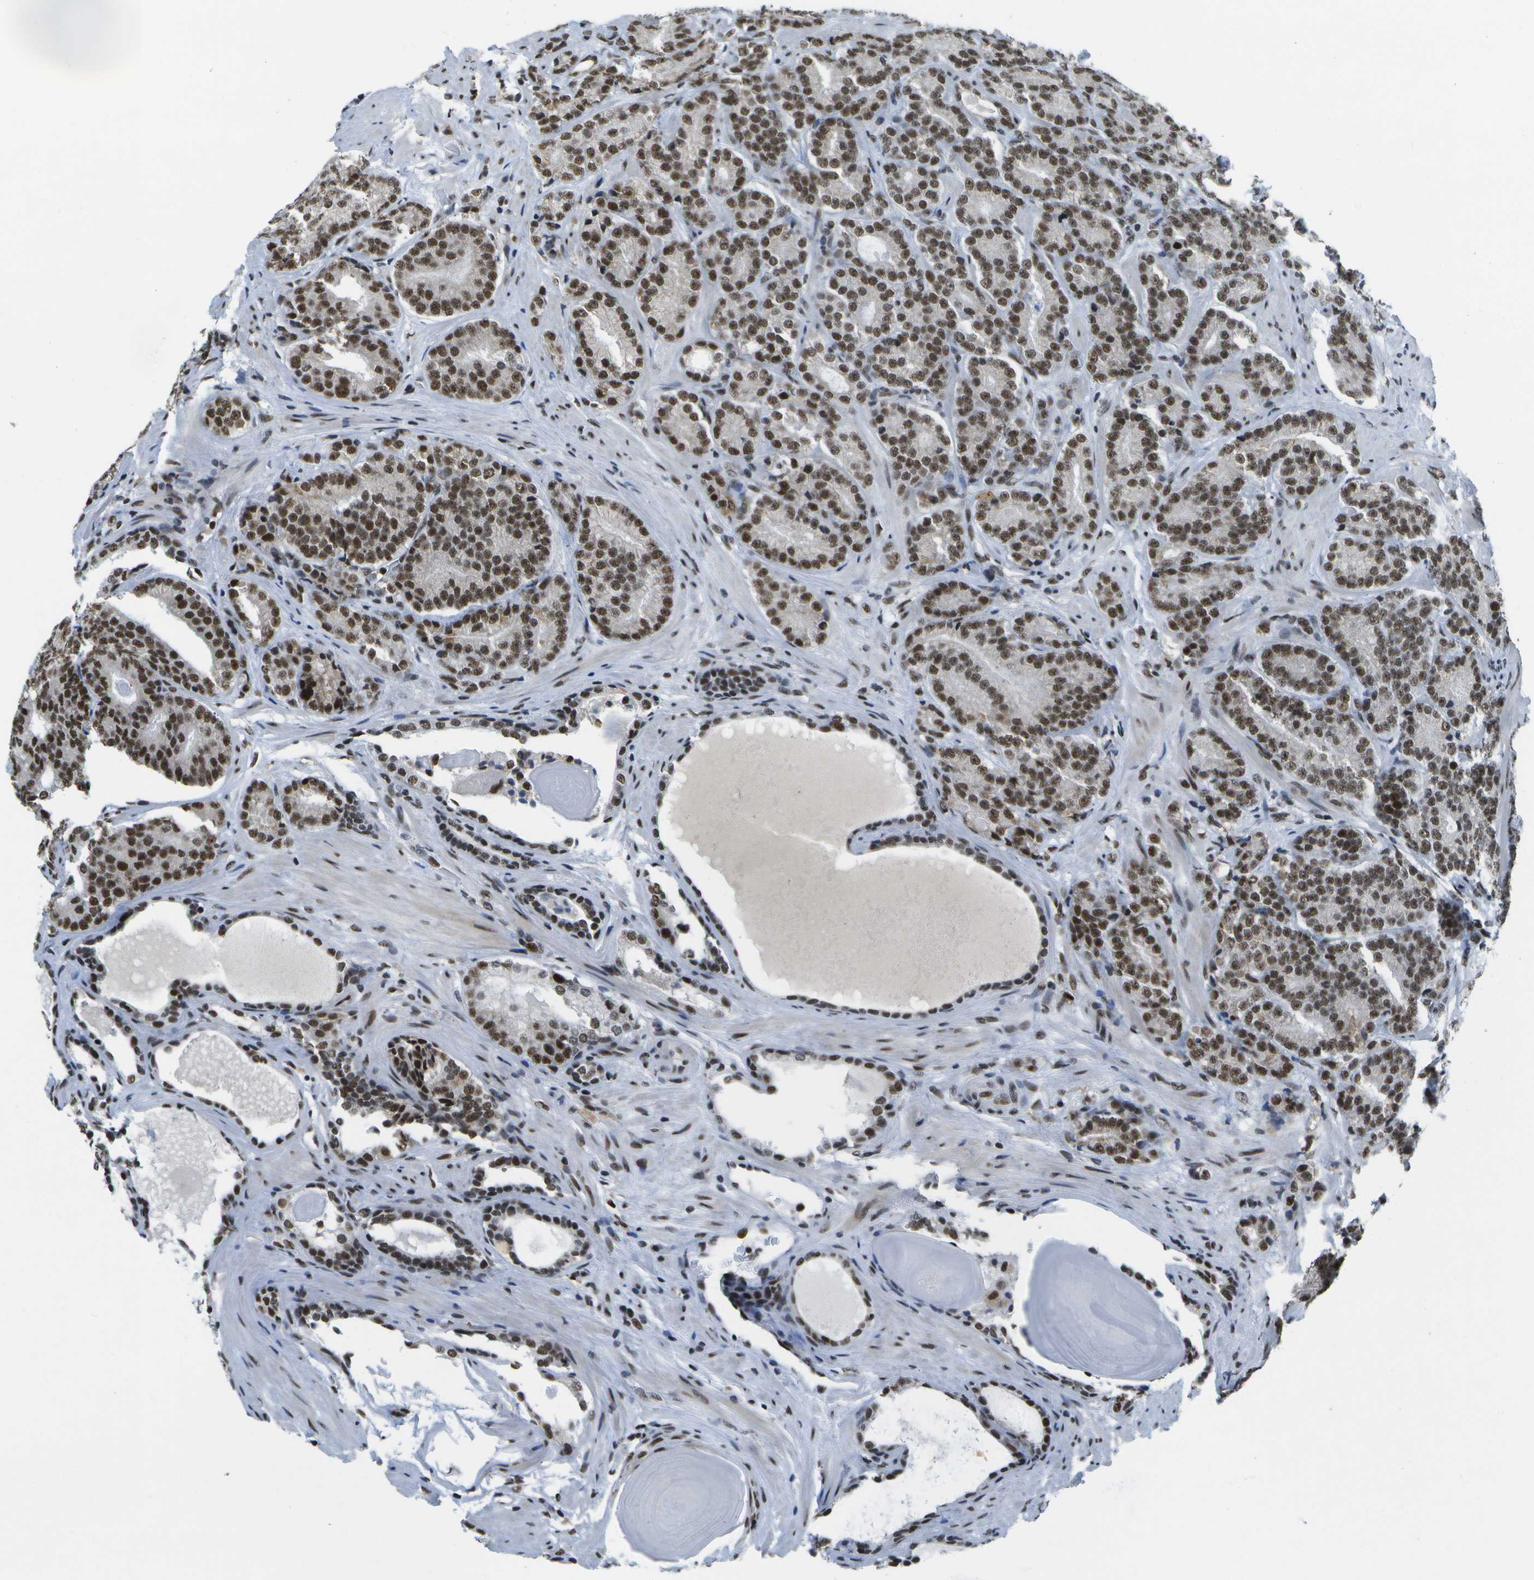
{"staining": {"intensity": "strong", "quantity": ">75%", "location": "nuclear"}, "tissue": "prostate cancer", "cell_type": "Tumor cells", "image_type": "cancer", "snomed": [{"axis": "morphology", "description": "Adenocarcinoma, High grade"}, {"axis": "topography", "description": "Prostate"}], "caption": "Brown immunohistochemical staining in high-grade adenocarcinoma (prostate) displays strong nuclear expression in approximately >75% of tumor cells. The staining was performed using DAB (3,3'-diaminobenzidine) to visualize the protein expression in brown, while the nuclei were stained in blue with hematoxylin (Magnification: 20x).", "gene": "NSRP1", "patient": {"sex": "male", "age": 61}}